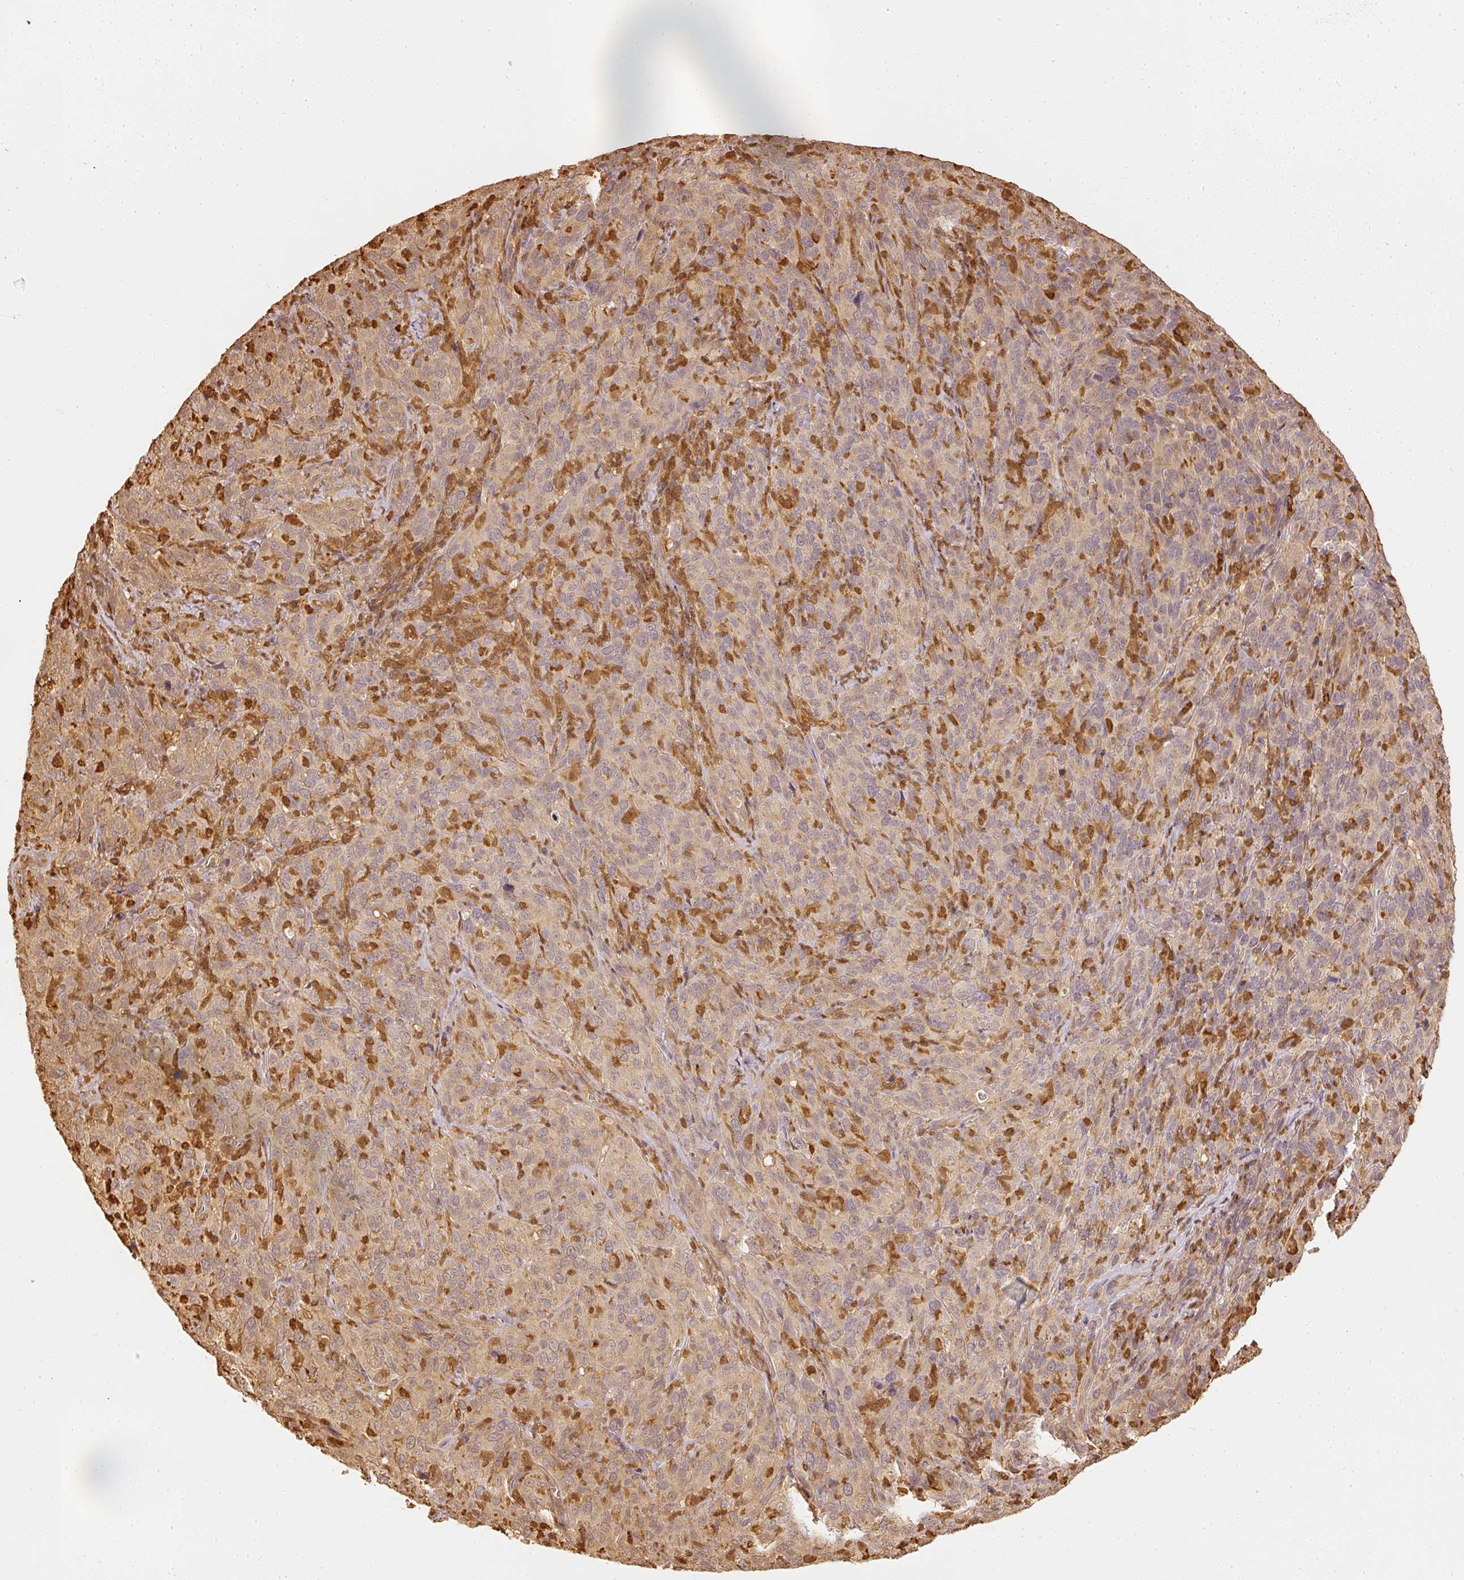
{"staining": {"intensity": "weak", "quantity": "<25%", "location": "cytoplasmic/membranous"}, "tissue": "cervical cancer", "cell_type": "Tumor cells", "image_type": "cancer", "snomed": [{"axis": "morphology", "description": "Normal tissue, NOS"}, {"axis": "morphology", "description": "Squamous cell carcinoma, NOS"}, {"axis": "topography", "description": "Cervix"}], "caption": "There is no significant expression in tumor cells of cervical squamous cell carcinoma.", "gene": "PFN1", "patient": {"sex": "female", "age": 51}}